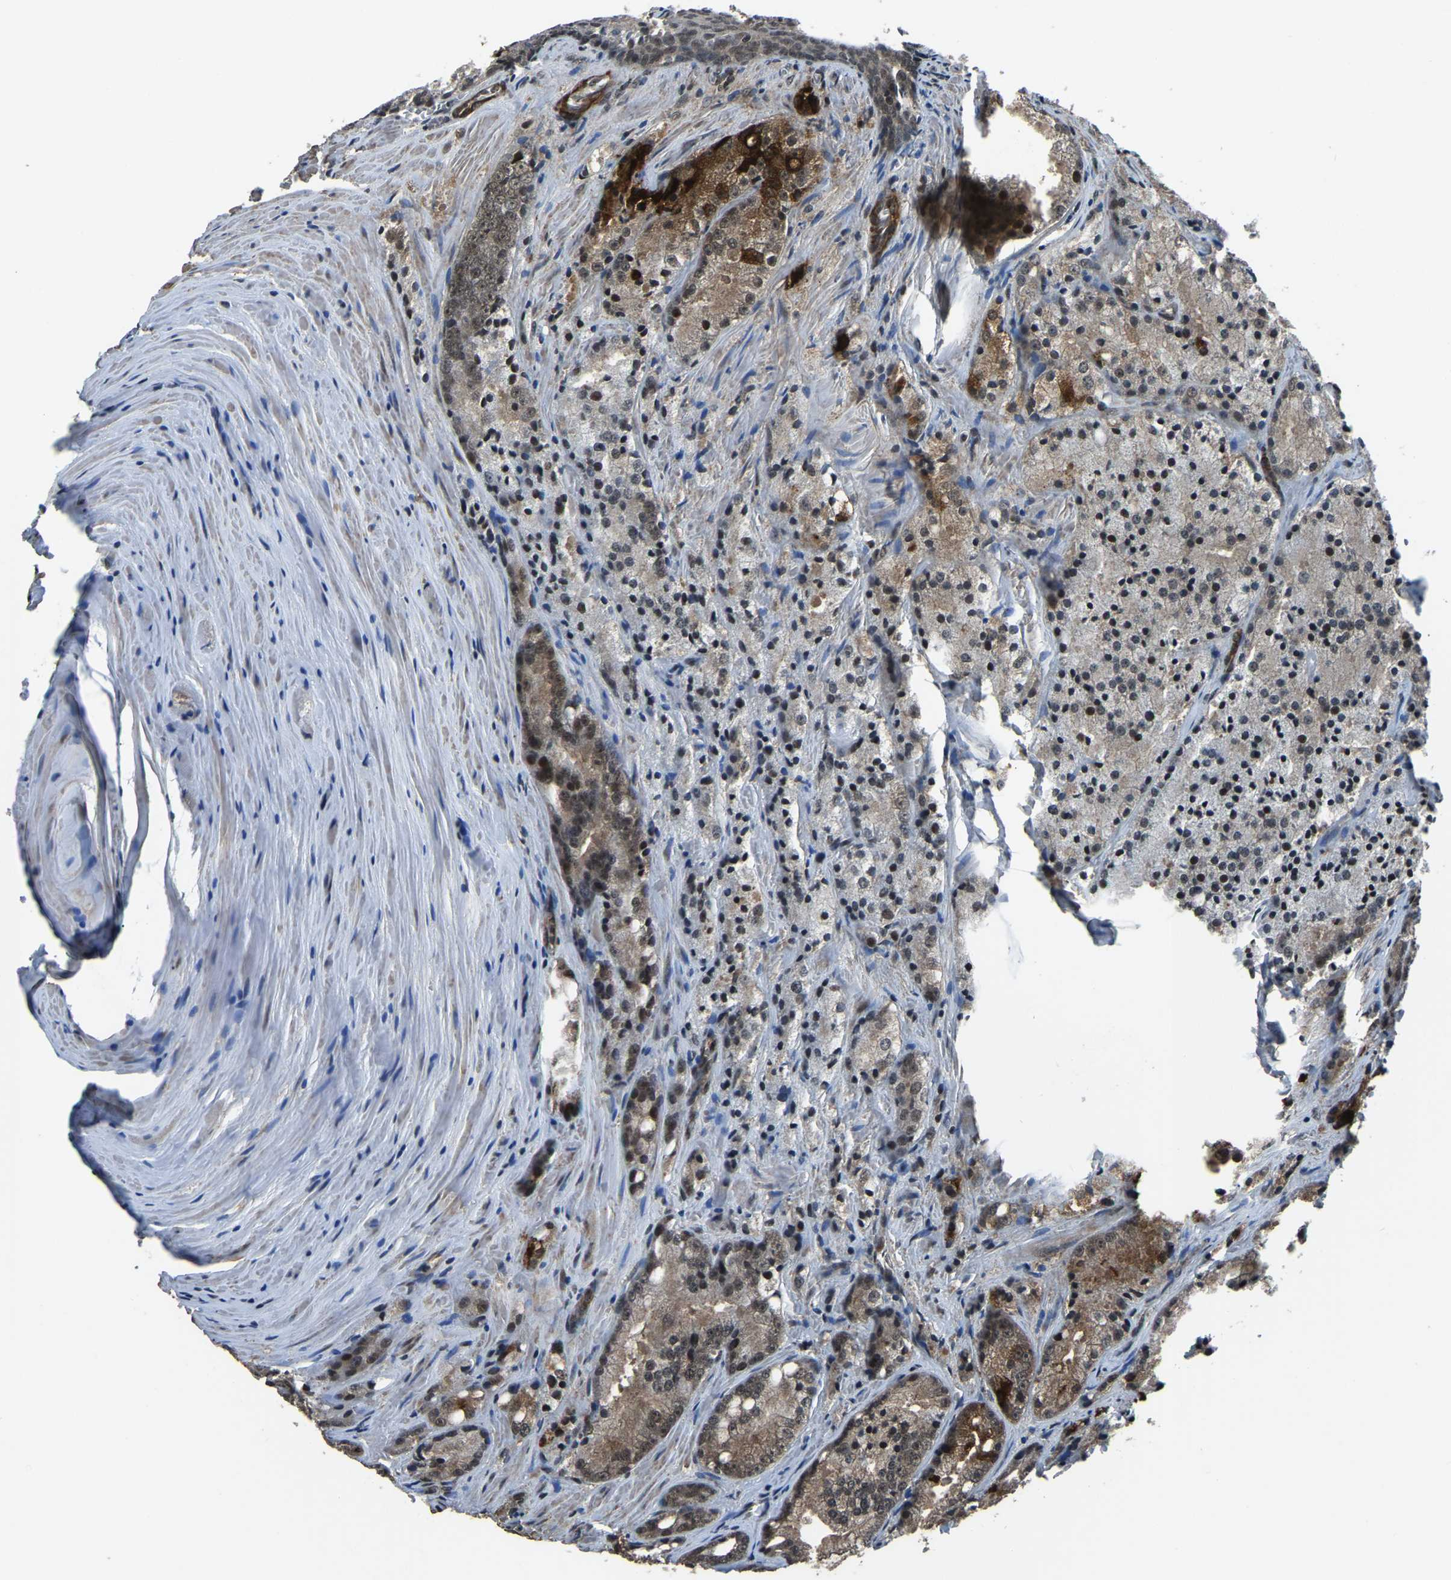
{"staining": {"intensity": "moderate", "quantity": "25%-75%", "location": "cytoplasmic/membranous,nuclear"}, "tissue": "prostate cancer", "cell_type": "Tumor cells", "image_type": "cancer", "snomed": [{"axis": "morphology", "description": "Adenocarcinoma, Low grade"}, {"axis": "topography", "description": "Prostate"}], "caption": "High-power microscopy captured an immunohistochemistry (IHC) histopathology image of prostate adenocarcinoma (low-grade), revealing moderate cytoplasmic/membranous and nuclear positivity in approximately 25%-75% of tumor cells.", "gene": "ANKIB1", "patient": {"sex": "male", "age": 64}}